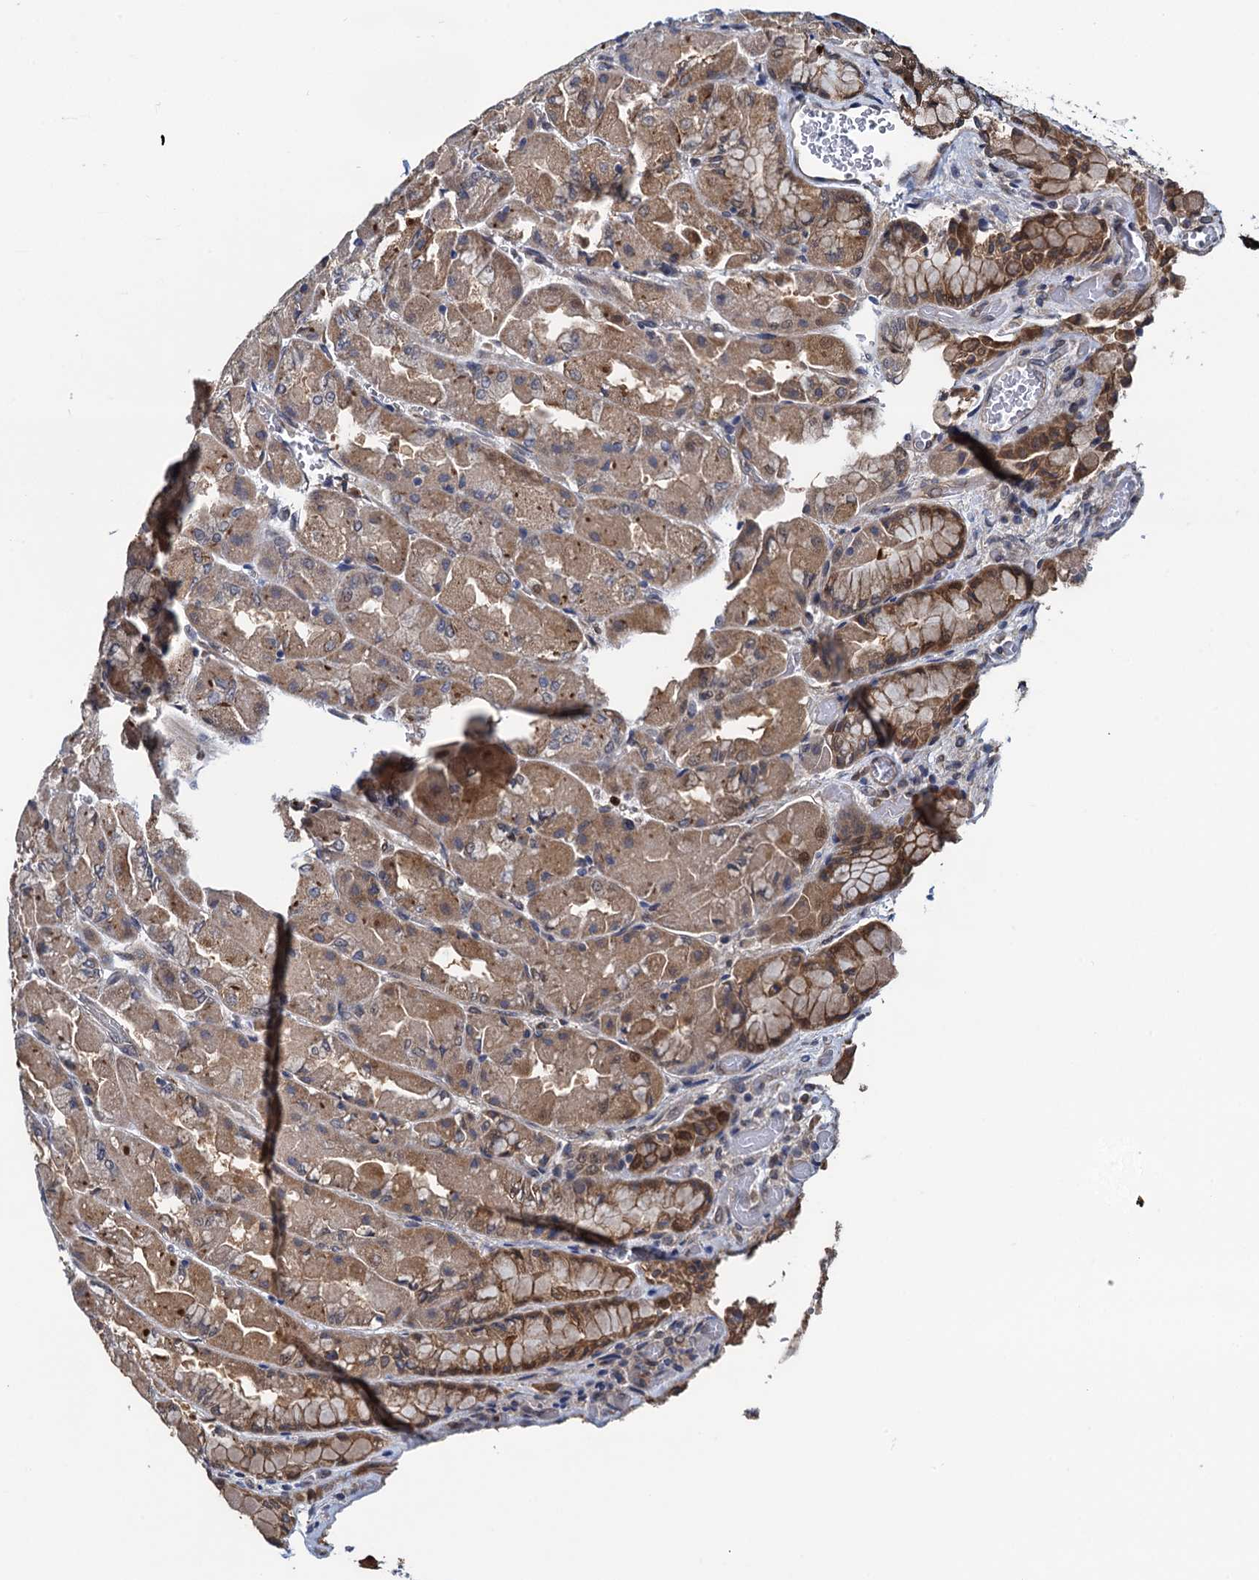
{"staining": {"intensity": "moderate", "quantity": ">75%", "location": "cytoplasmic/membranous"}, "tissue": "stomach", "cell_type": "Glandular cells", "image_type": "normal", "snomed": [{"axis": "morphology", "description": "Normal tissue, NOS"}, {"axis": "topography", "description": "Stomach"}], "caption": "Glandular cells reveal moderate cytoplasmic/membranous positivity in approximately >75% of cells in normal stomach.", "gene": "RNF125", "patient": {"sex": "female", "age": 61}}